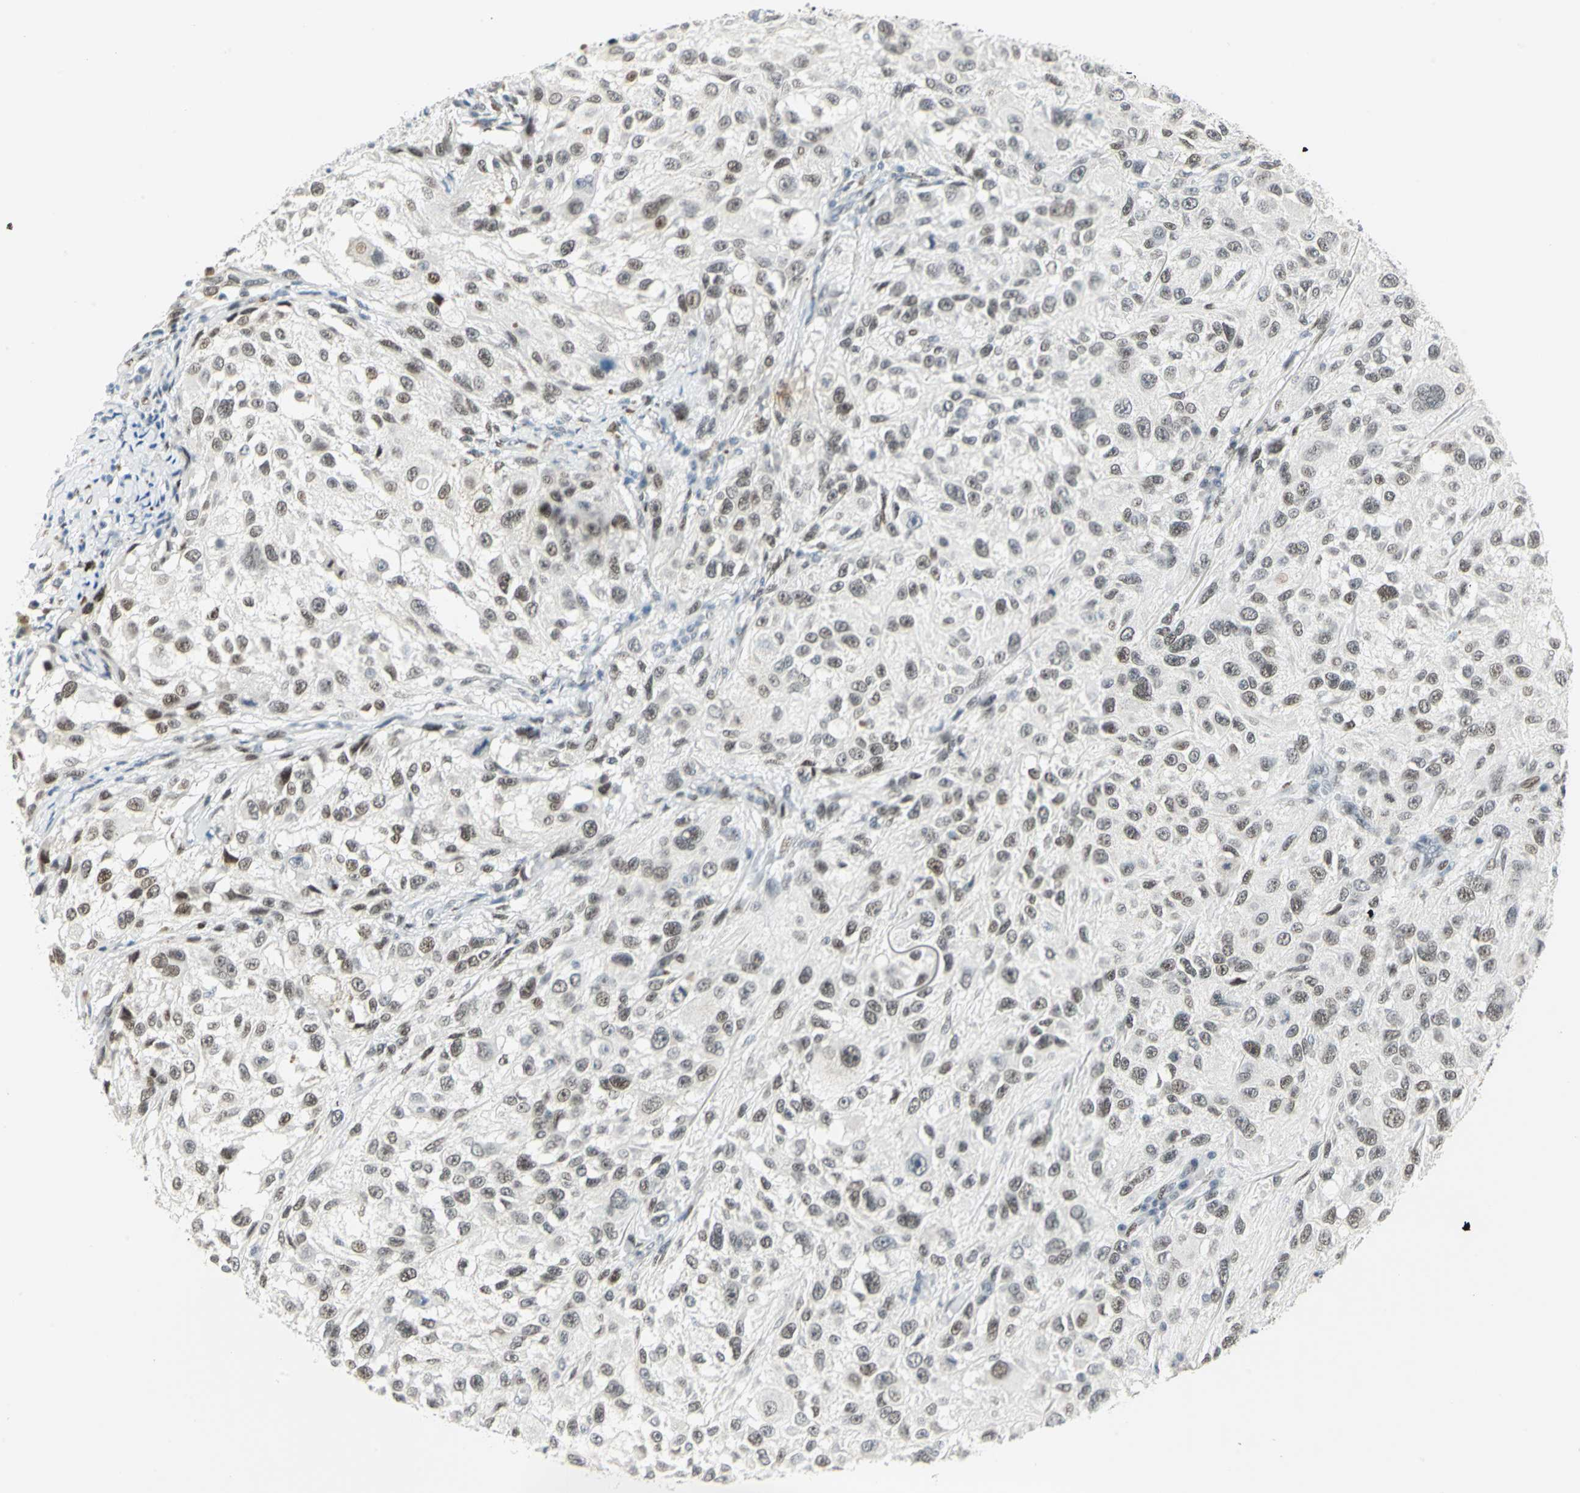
{"staining": {"intensity": "moderate", "quantity": ">75%", "location": "nuclear"}, "tissue": "melanoma", "cell_type": "Tumor cells", "image_type": "cancer", "snomed": [{"axis": "morphology", "description": "Necrosis, NOS"}, {"axis": "morphology", "description": "Malignant melanoma, NOS"}, {"axis": "topography", "description": "Skin"}], "caption": "Tumor cells reveal moderate nuclear staining in about >75% of cells in malignant melanoma.", "gene": "MEIS2", "patient": {"sex": "female", "age": 87}}